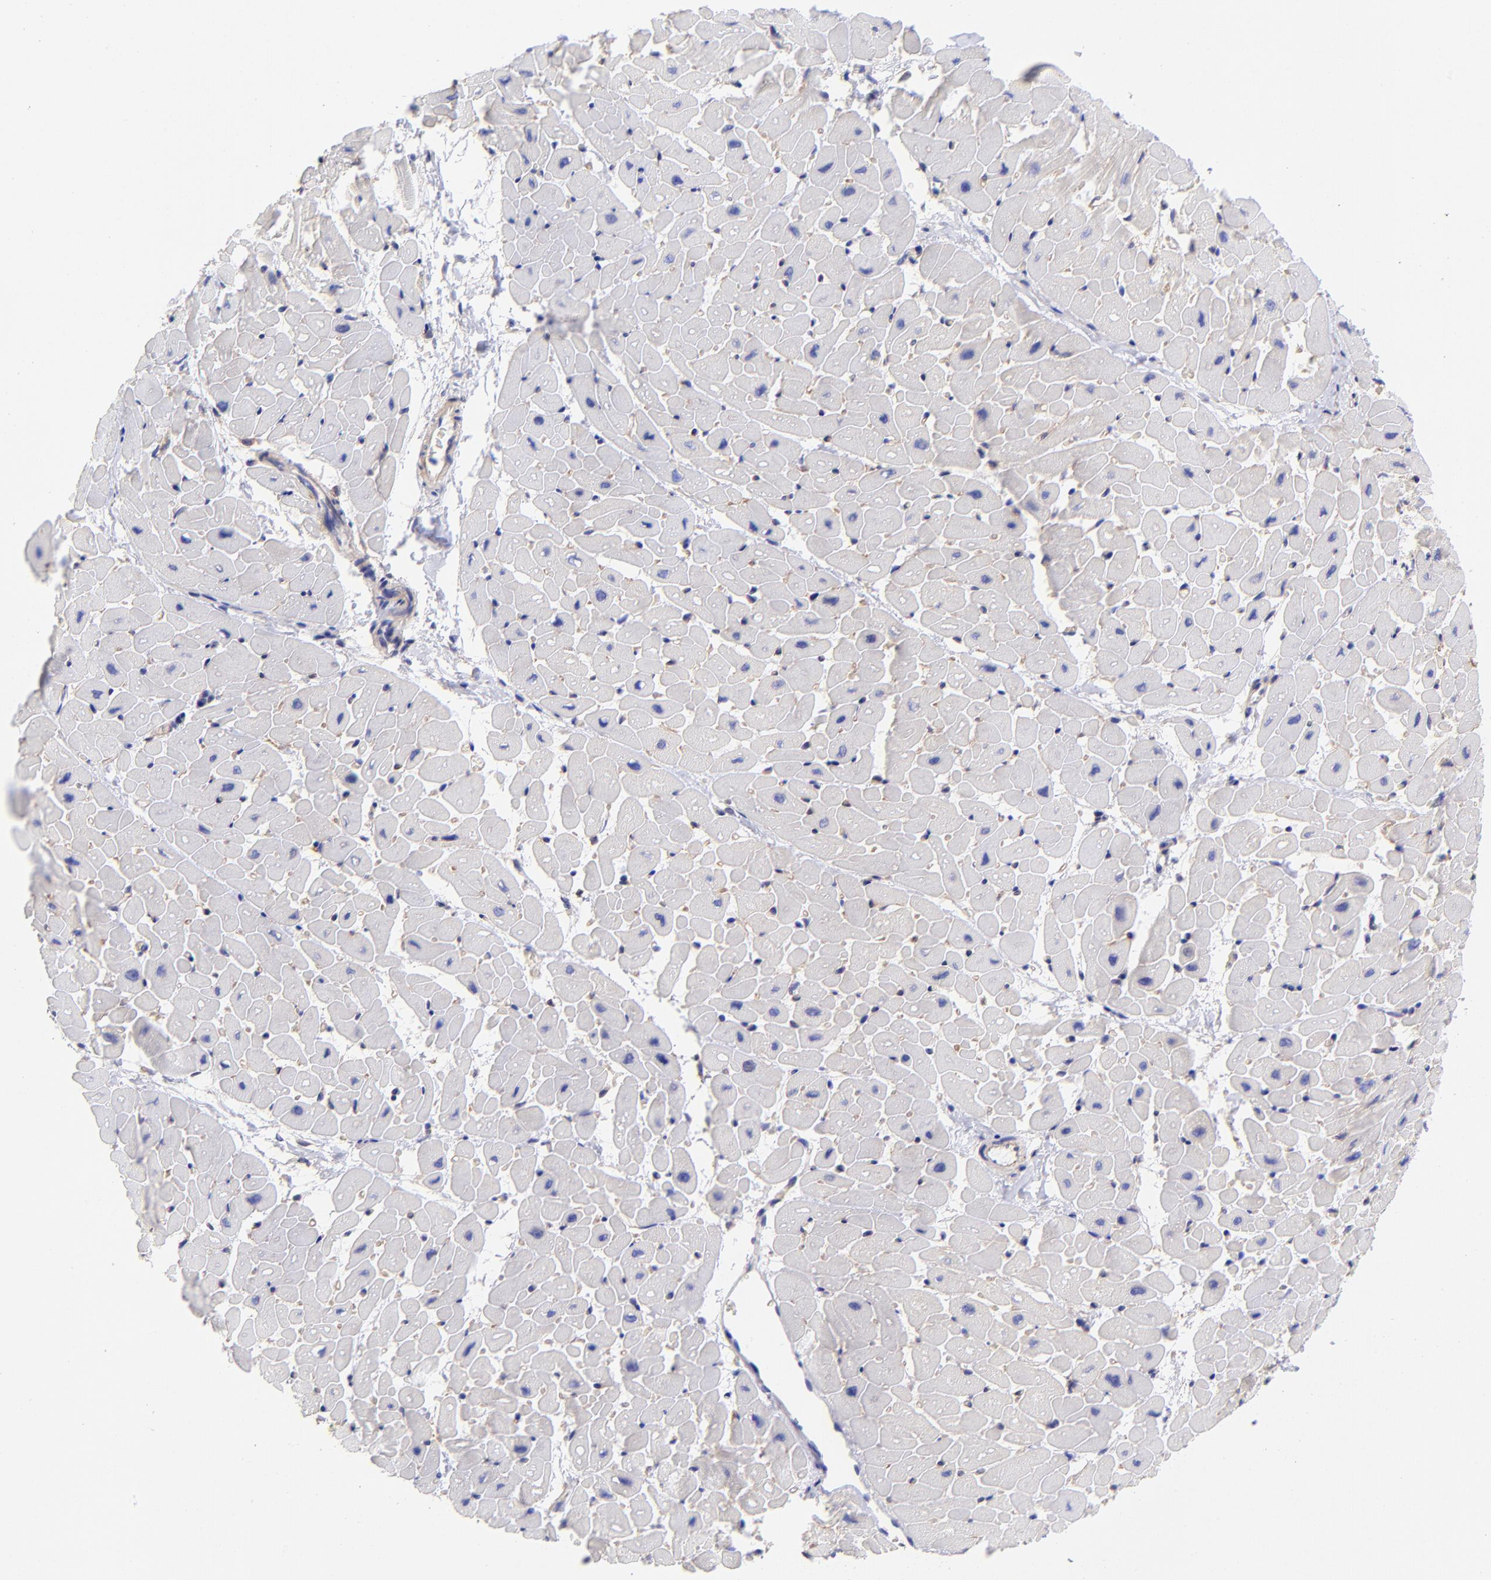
{"staining": {"intensity": "weak", "quantity": "<25%", "location": "cytoplasmic/membranous"}, "tissue": "heart muscle", "cell_type": "Cardiomyocytes", "image_type": "normal", "snomed": [{"axis": "morphology", "description": "Normal tissue, NOS"}, {"axis": "topography", "description": "Heart"}], "caption": "DAB immunohistochemical staining of unremarkable human heart muscle exhibits no significant staining in cardiomyocytes. The staining is performed using DAB brown chromogen with nuclei counter-stained in using hematoxylin.", "gene": "PPFIBP1", "patient": {"sex": "male", "age": 45}}